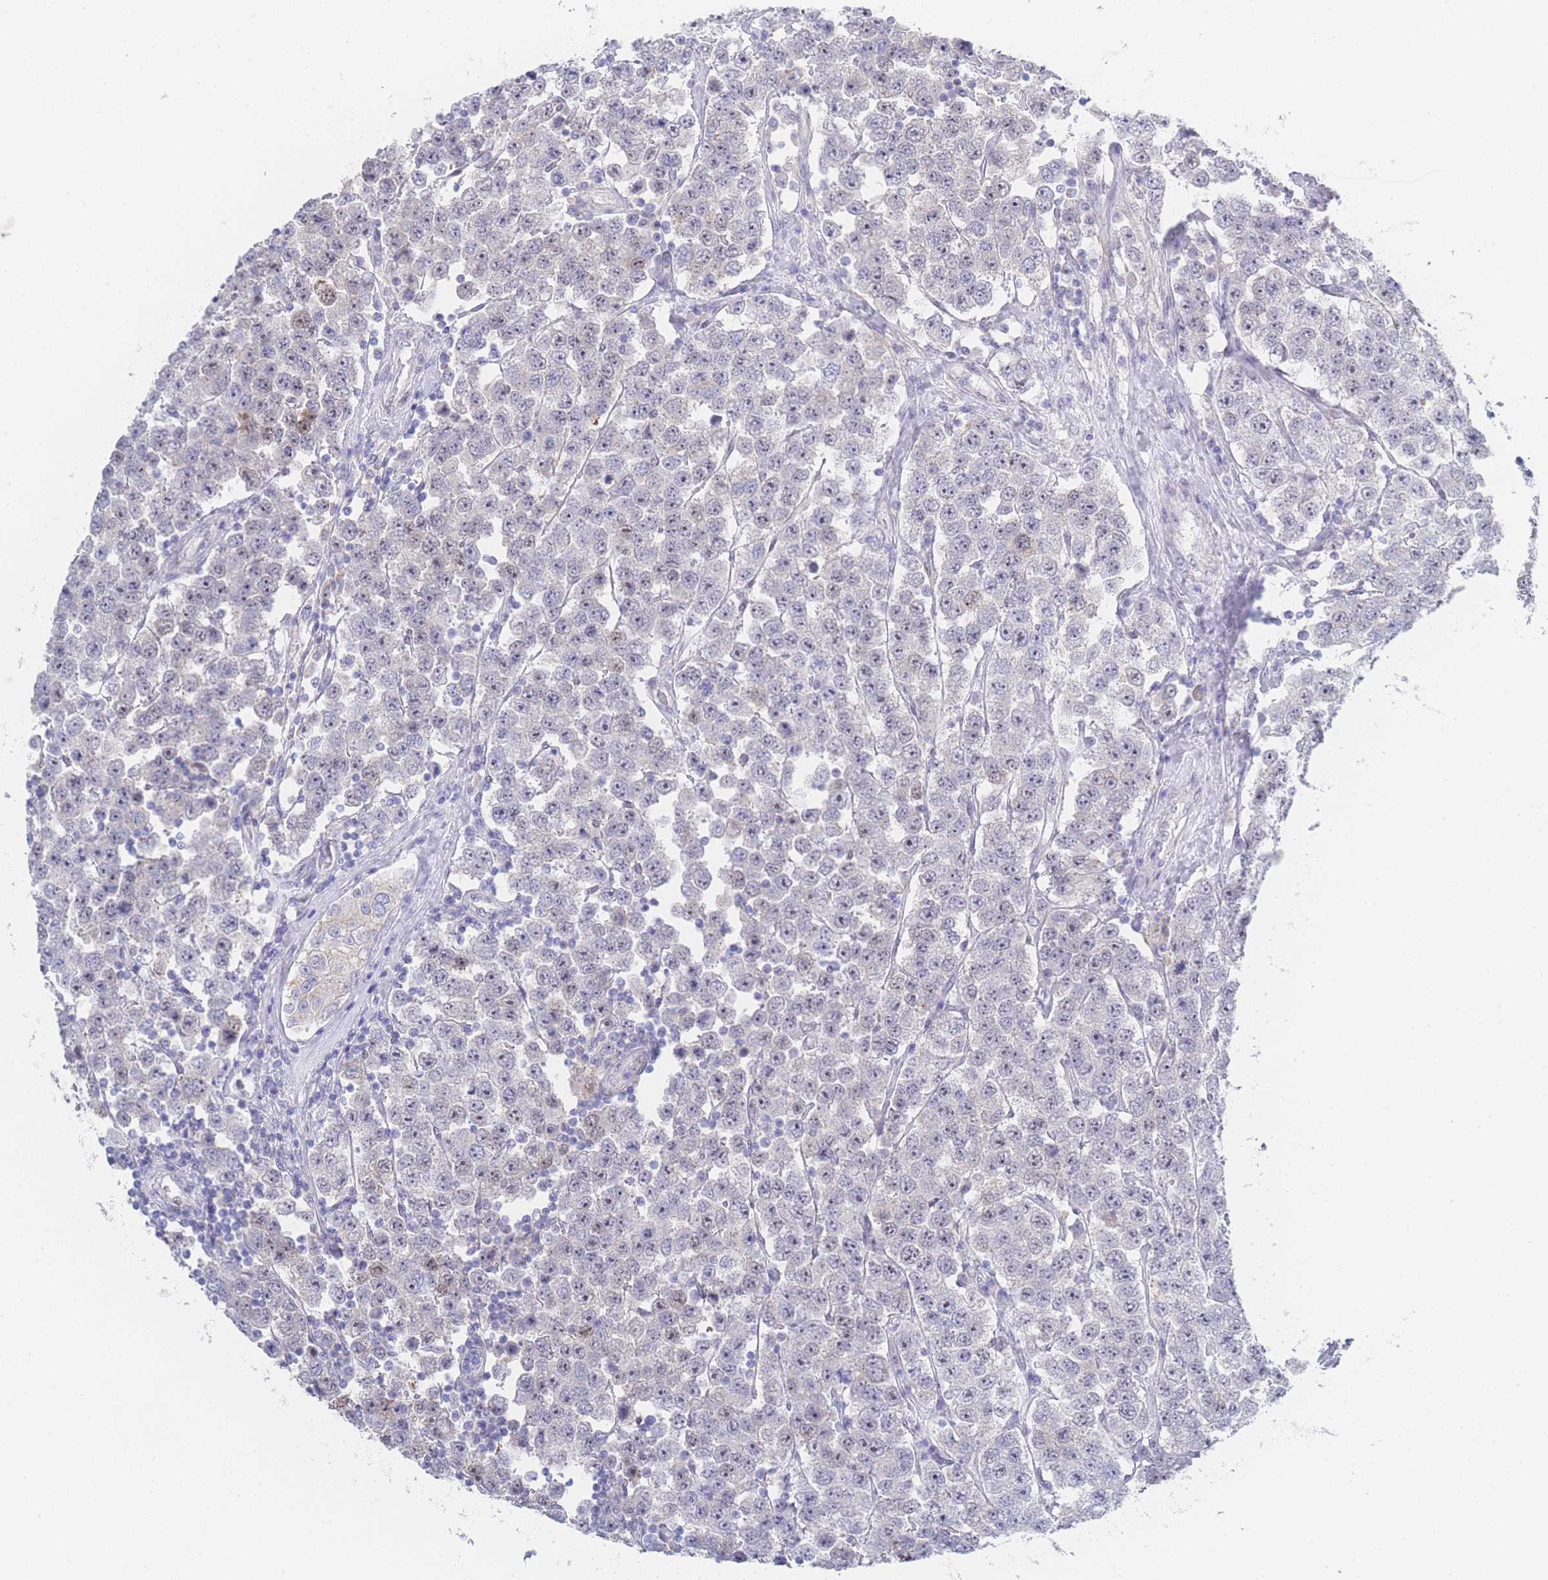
{"staining": {"intensity": "negative", "quantity": "none", "location": "none"}, "tissue": "testis cancer", "cell_type": "Tumor cells", "image_type": "cancer", "snomed": [{"axis": "morphology", "description": "Seminoma, NOS"}, {"axis": "topography", "description": "Testis"}], "caption": "Testis cancer stained for a protein using immunohistochemistry (IHC) demonstrates no positivity tumor cells.", "gene": "ZNF142", "patient": {"sex": "male", "age": 28}}